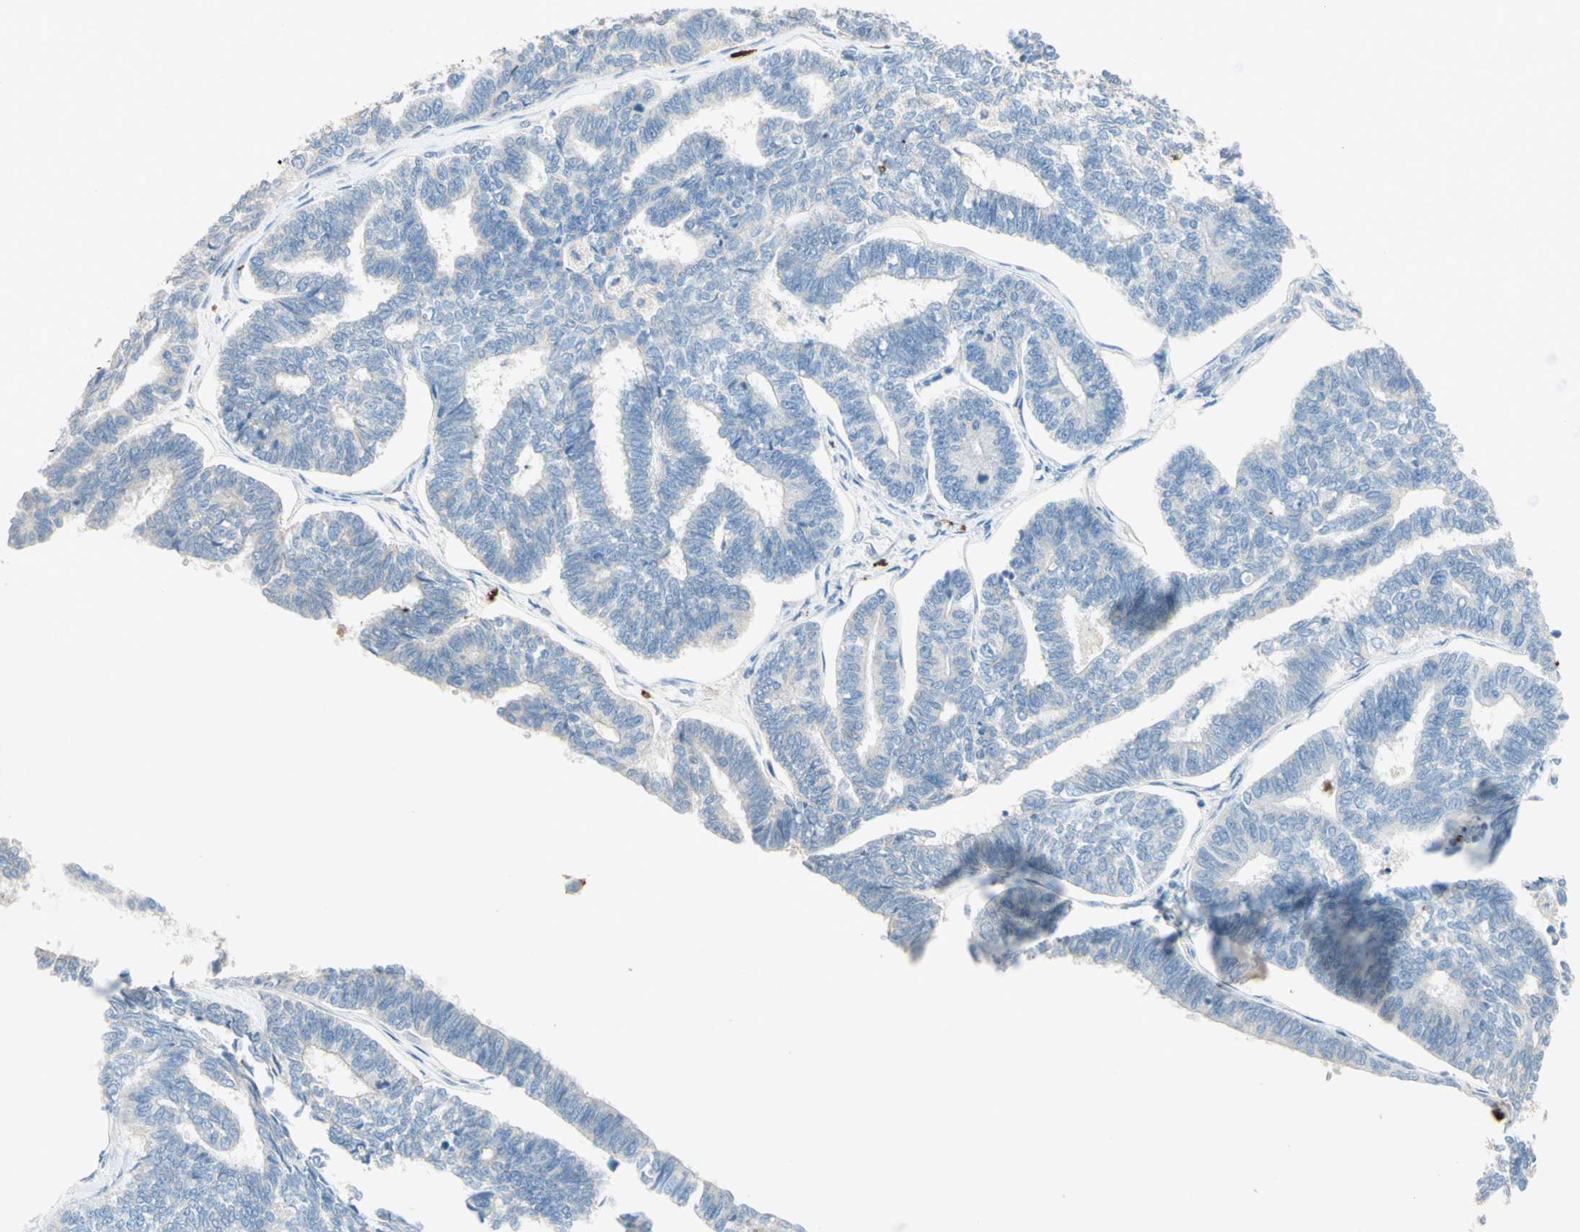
{"staining": {"intensity": "negative", "quantity": "none", "location": "none"}, "tissue": "endometrial cancer", "cell_type": "Tumor cells", "image_type": "cancer", "snomed": [{"axis": "morphology", "description": "Adenocarcinoma, NOS"}, {"axis": "topography", "description": "Endometrium"}], "caption": "Immunohistochemical staining of human endometrial cancer reveals no significant positivity in tumor cells. (DAB (3,3'-diaminobenzidine) immunohistochemistry with hematoxylin counter stain).", "gene": "NFKBIZ", "patient": {"sex": "female", "age": 70}}